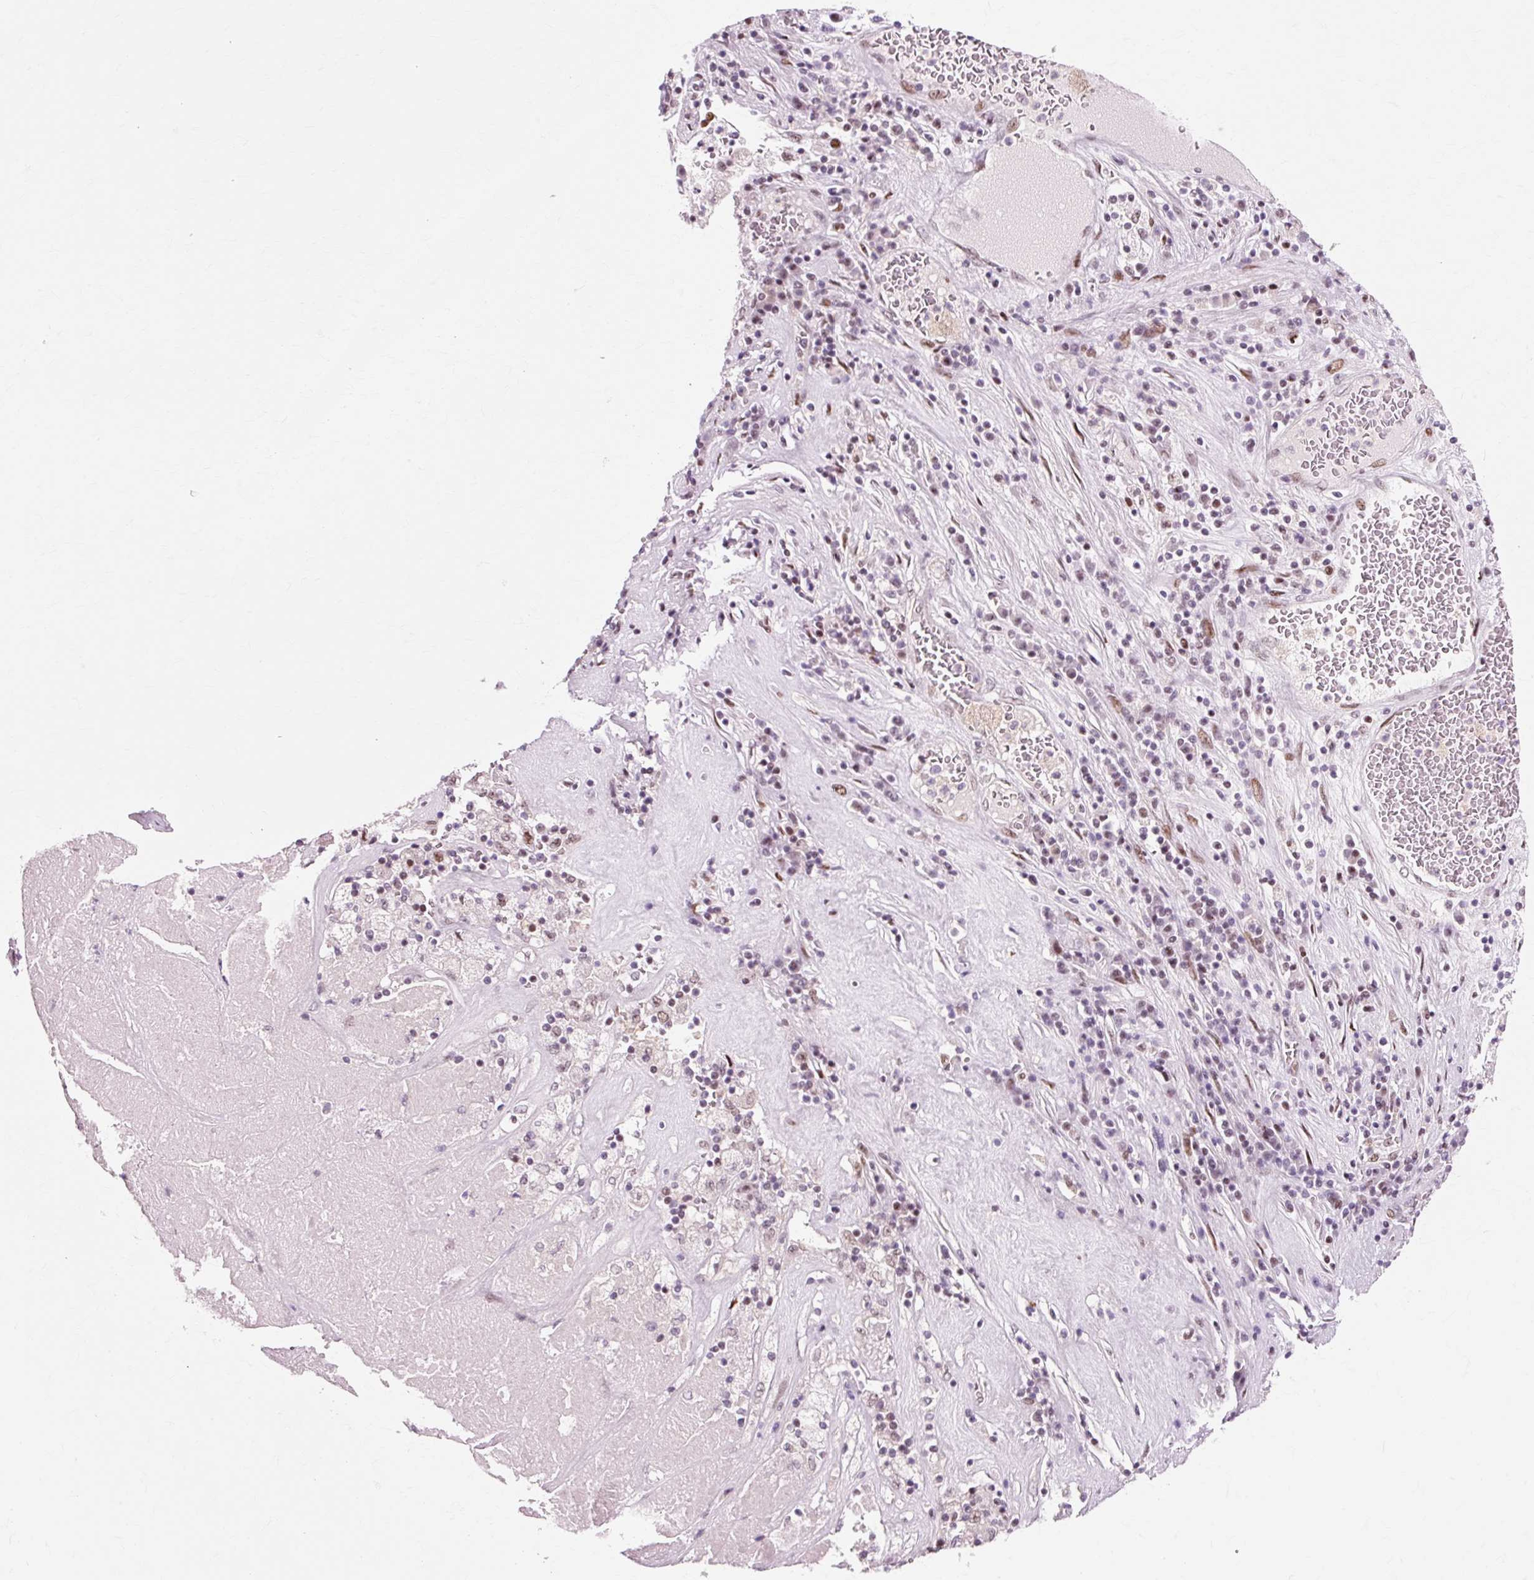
{"staining": {"intensity": "weak", "quantity": "<25%", "location": "nuclear"}, "tissue": "pancreatic cancer", "cell_type": "Tumor cells", "image_type": "cancer", "snomed": [{"axis": "morphology", "description": "Adenocarcinoma, NOS"}, {"axis": "topography", "description": "Pancreas"}], "caption": "High magnification brightfield microscopy of pancreatic adenocarcinoma stained with DAB (3,3'-diaminobenzidine) (brown) and counterstained with hematoxylin (blue): tumor cells show no significant positivity.", "gene": "MACROD2", "patient": {"sex": "male", "age": 63}}